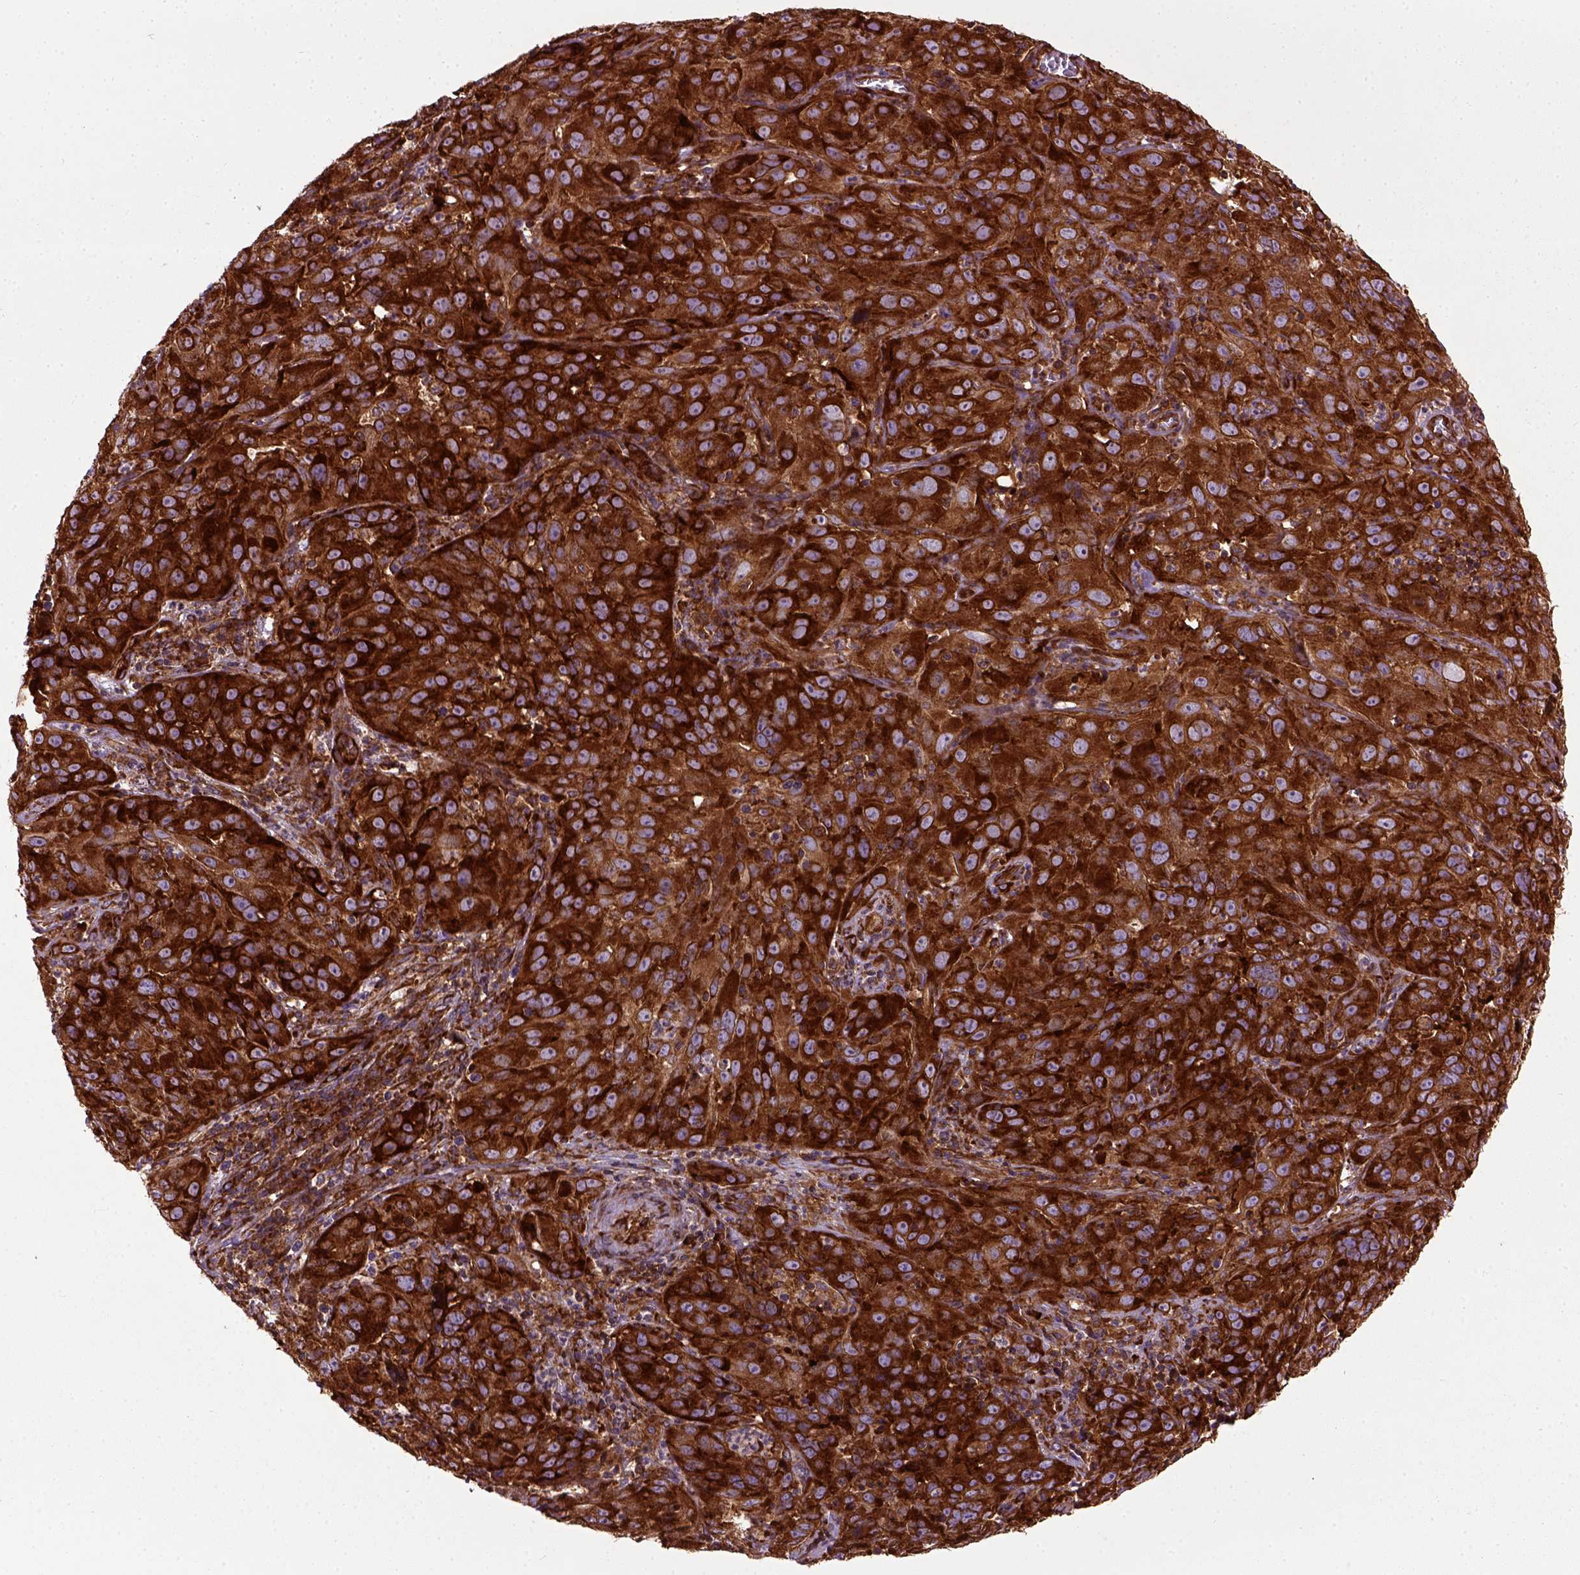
{"staining": {"intensity": "strong", "quantity": ">75%", "location": "cytoplasmic/membranous"}, "tissue": "cervical cancer", "cell_type": "Tumor cells", "image_type": "cancer", "snomed": [{"axis": "morphology", "description": "Squamous cell carcinoma, NOS"}, {"axis": "topography", "description": "Cervix"}], "caption": "Protein staining of cervical squamous cell carcinoma tissue exhibits strong cytoplasmic/membranous staining in about >75% of tumor cells. The staining is performed using DAB brown chromogen to label protein expression. The nuclei are counter-stained blue using hematoxylin.", "gene": "CAPRIN1", "patient": {"sex": "female", "age": 32}}